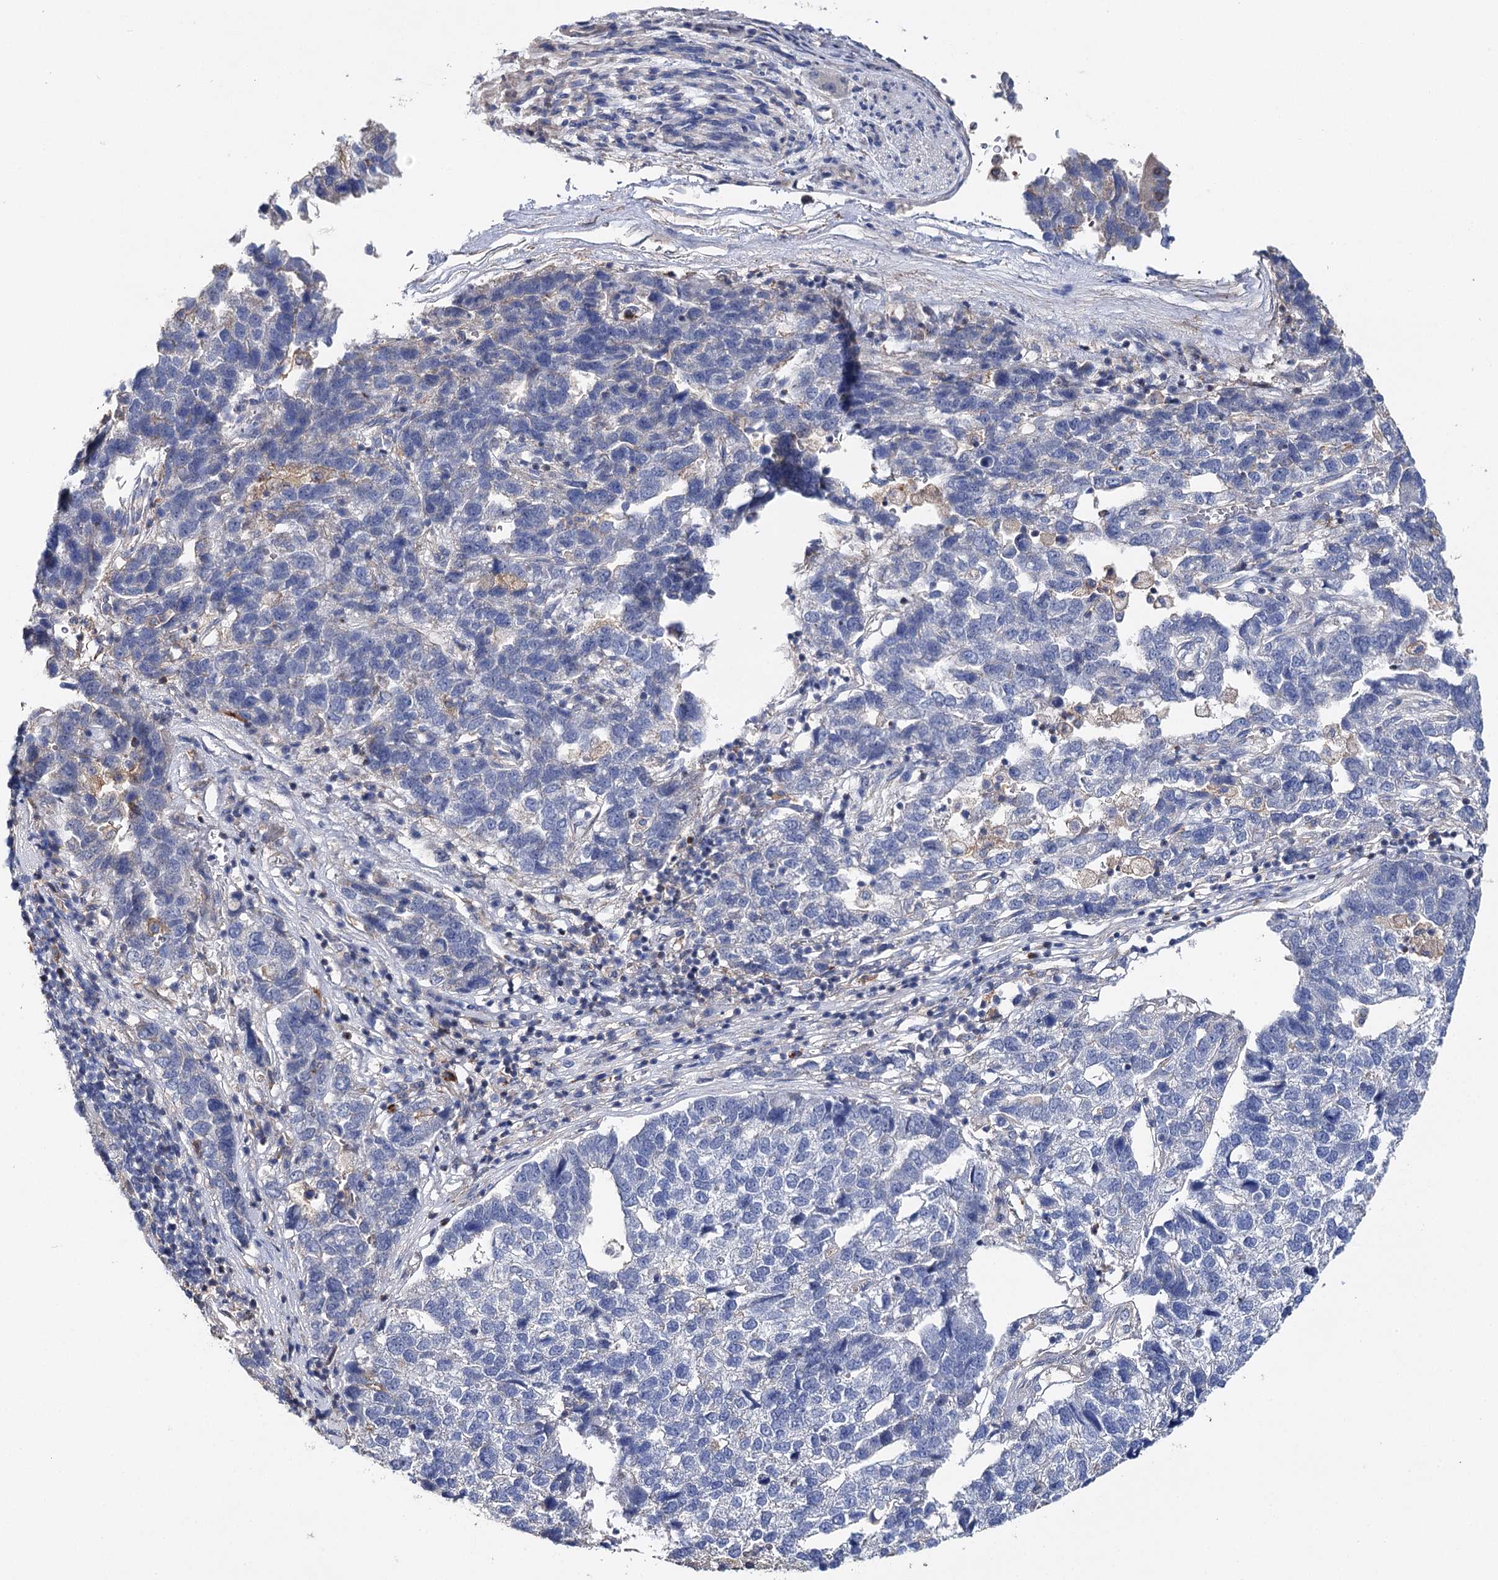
{"staining": {"intensity": "negative", "quantity": "none", "location": "none"}, "tissue": "pancreatic cancer", "cell_type": "Tumor cells", "image_type": "cancer", "snomed": [{"axis": "morphology", "description": "Adenocarcinoma, NOS"}, {"axis": "topography", "description": "Pancreas"}], "caption": "Immunohistochemistry (IHC) photomicrograph of neoplastic tissue: human pancreatic adenocarcinoma stained with DAB reveals no significant protein expression in tumor cells.", "gene": "EPYC", "patient": {"sex": "female", "age": 61}}